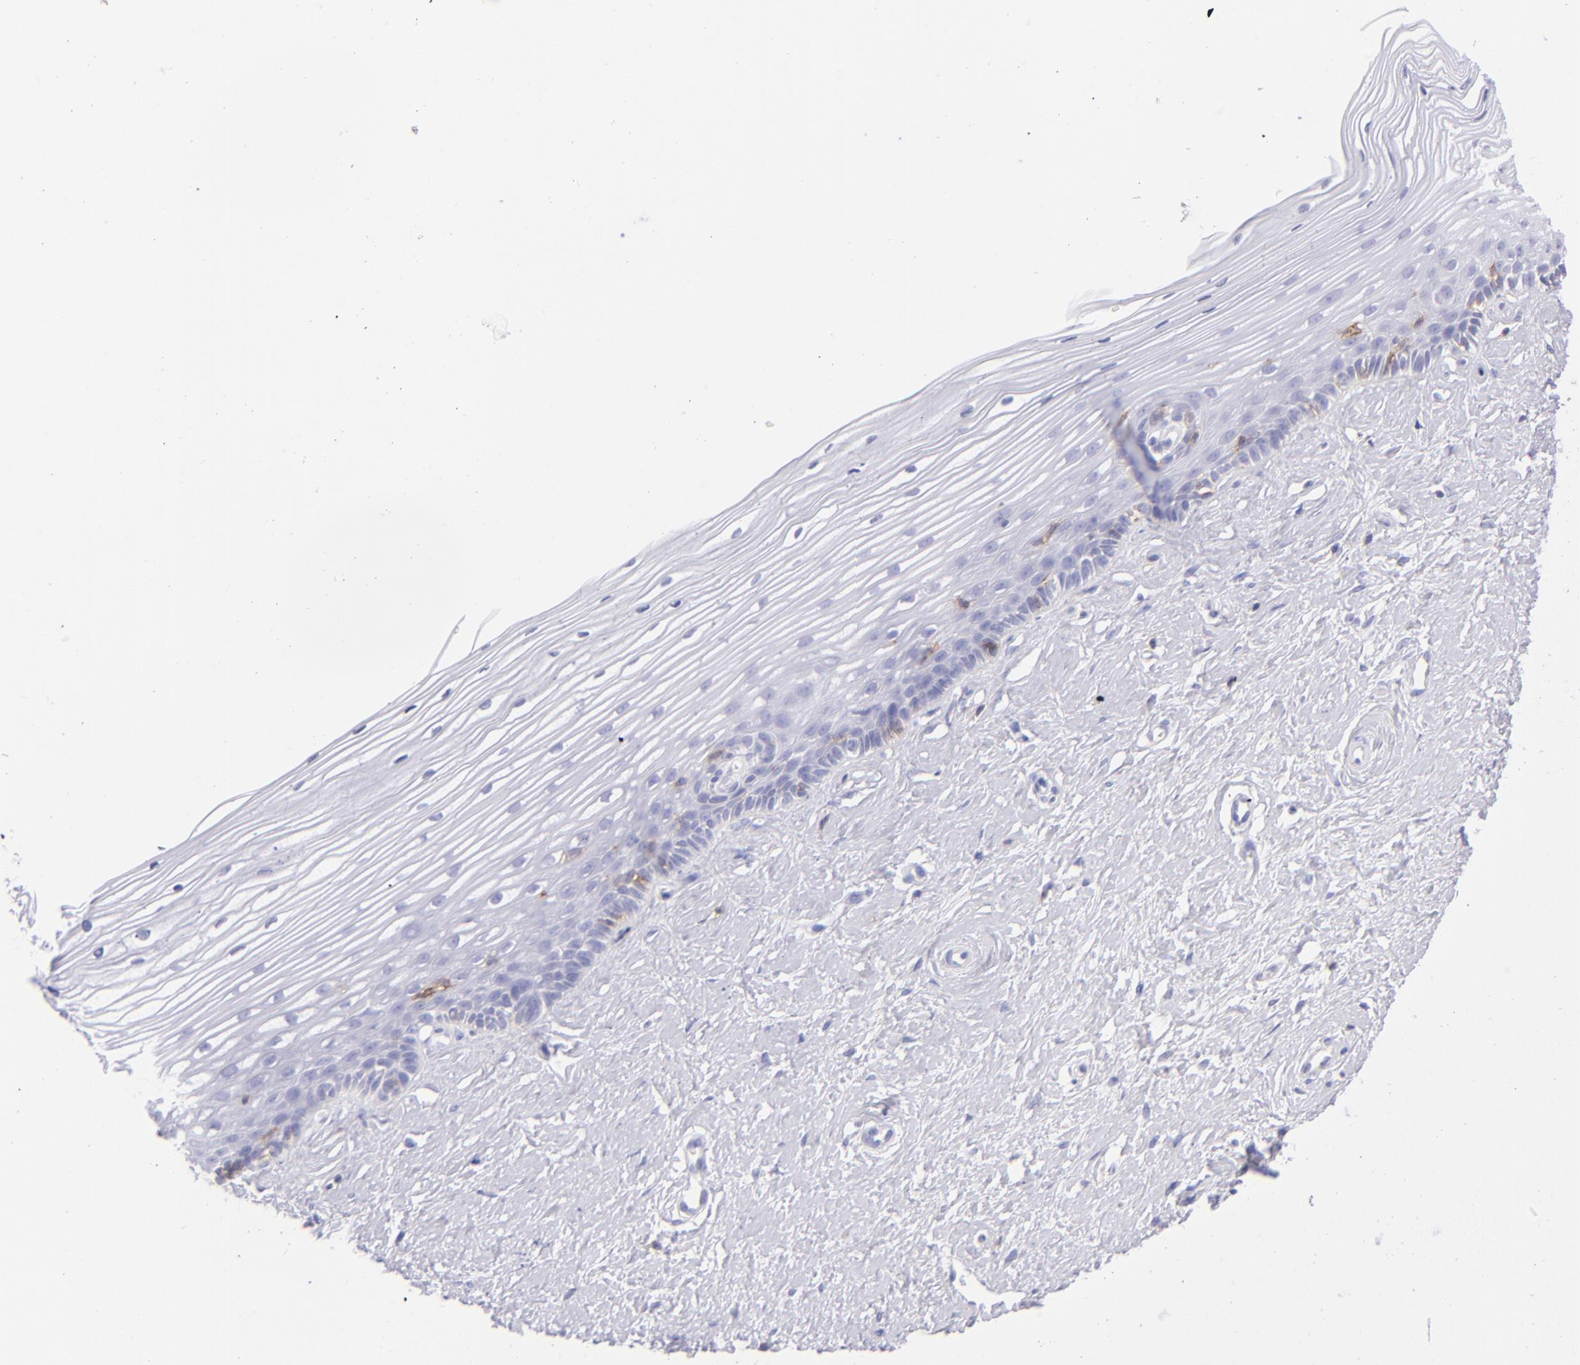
{"staining": {"intensity": "negative", "quantity": "none", "location": "none"}, "tissue": "cervix", "cell_type": "Glandular cells", "image_type": "normal", "snomed": [{"axis": "morphology", "description": "Normal tissue, NOS"}, {"axis": "topography", "description": "Cervix"}], "caption": "Immunohistochemistry micrograph of benign human cervix stained for a protein (brown), which demonstrates no staining in glandular cells. Brightfield microscopy of IHC stained with DAB (3,3'-diaminobenzidine) (brown) and hematoxylin (blue), captured at high magnification.", "gene": "CD69", "patient": {"sex": "female", "age": 40}}